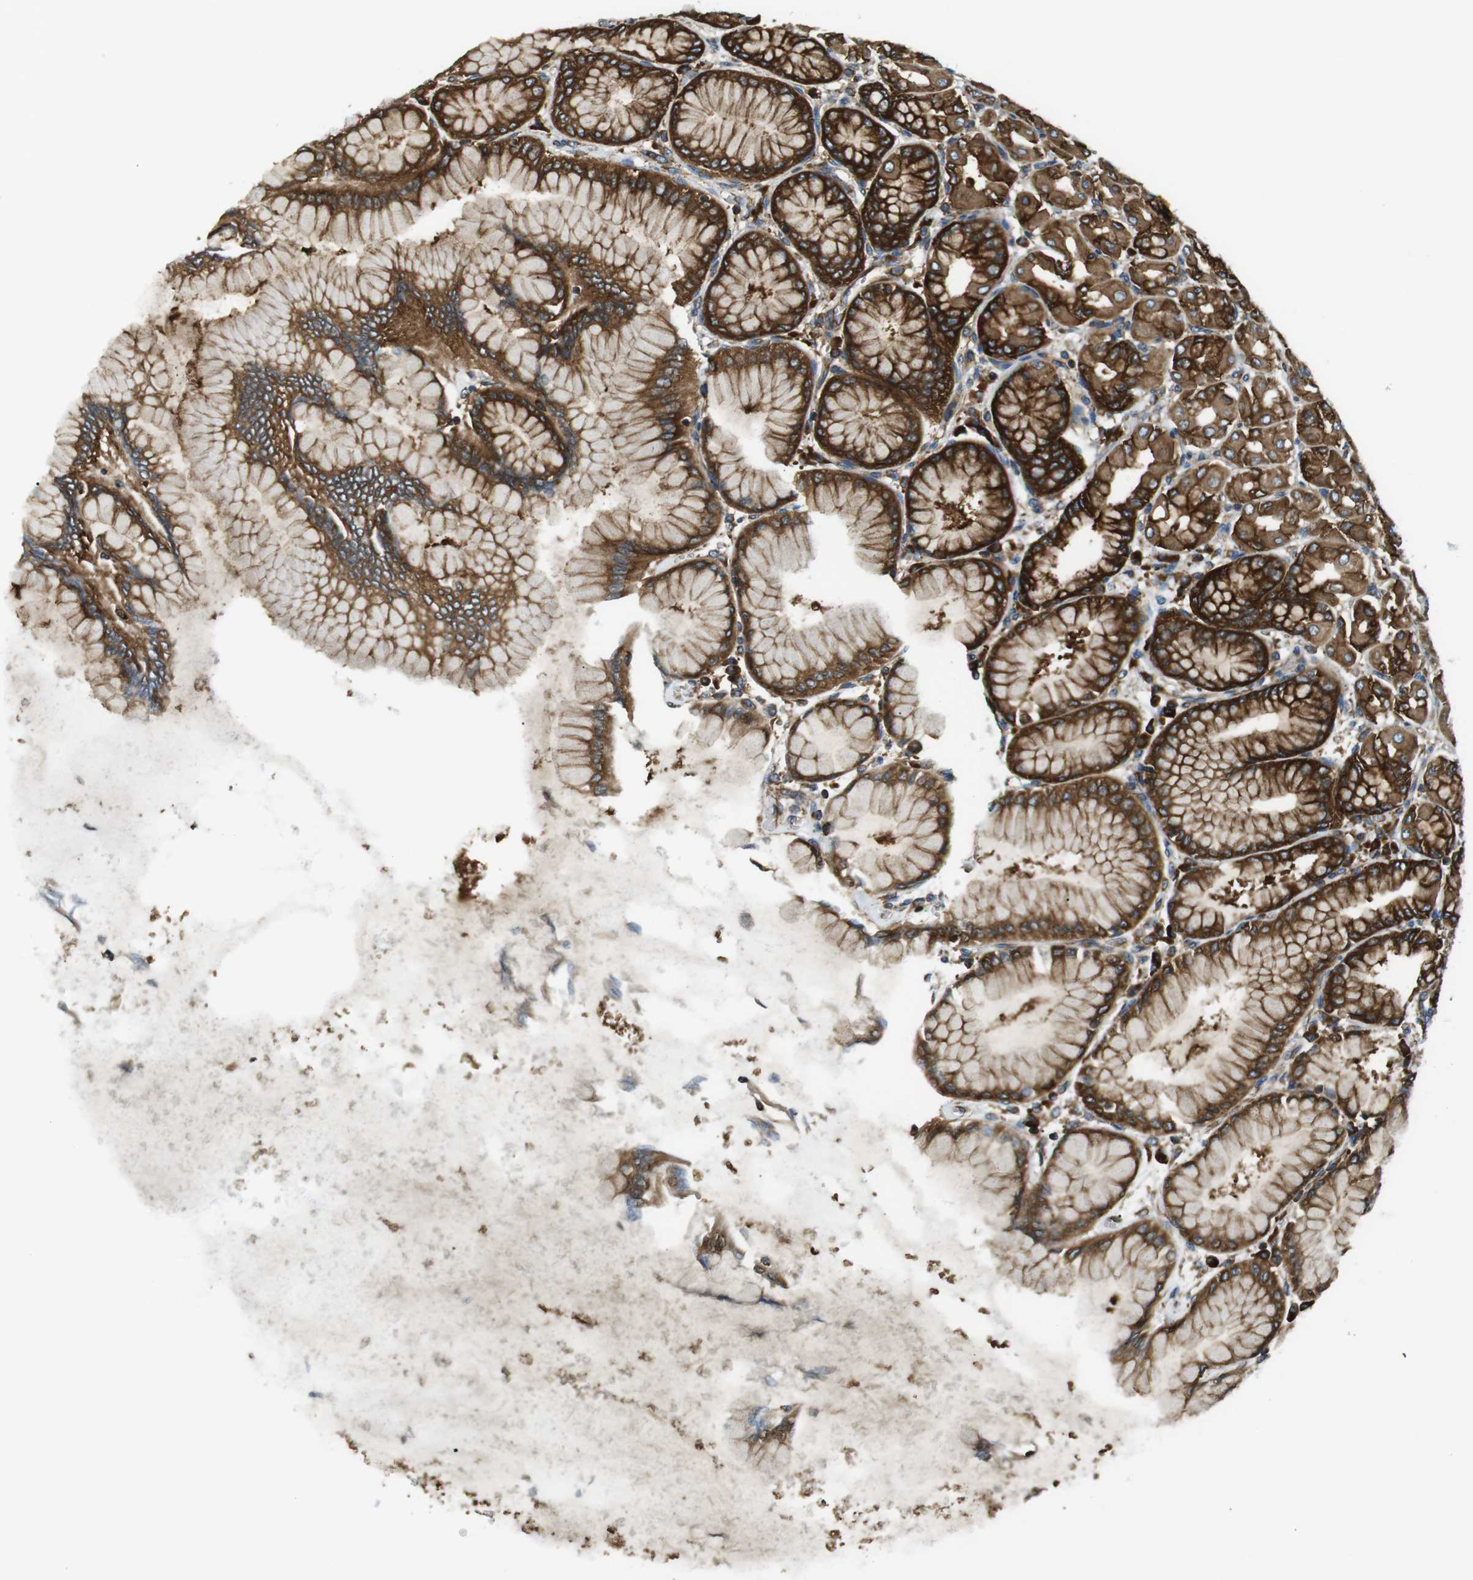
{"staining": {"intensity": "strong", "quantity": ">75%", "location": "cytoplasmic/membranous"}, "tissue": "stomach", "cell_type": "Glandular cells", "image_type": "normal", "snomed": [{"axis": "morphology", "description": "Normal tissue, NOS"}, {"axis": "topography", "description": "Stomach, upper"}], "caption": "Immunohistochemistry (IHC) histopathology image of normal stomach: human stomach stained using IHC reveals high levels of strong protein expression localized specifically in the cytoplasmic/membranous of glandular cells, appearing as a cytoplasmic/membranous brown color.", "gene": "TSC1", "patient": {"sex": "female", "age": 56}}